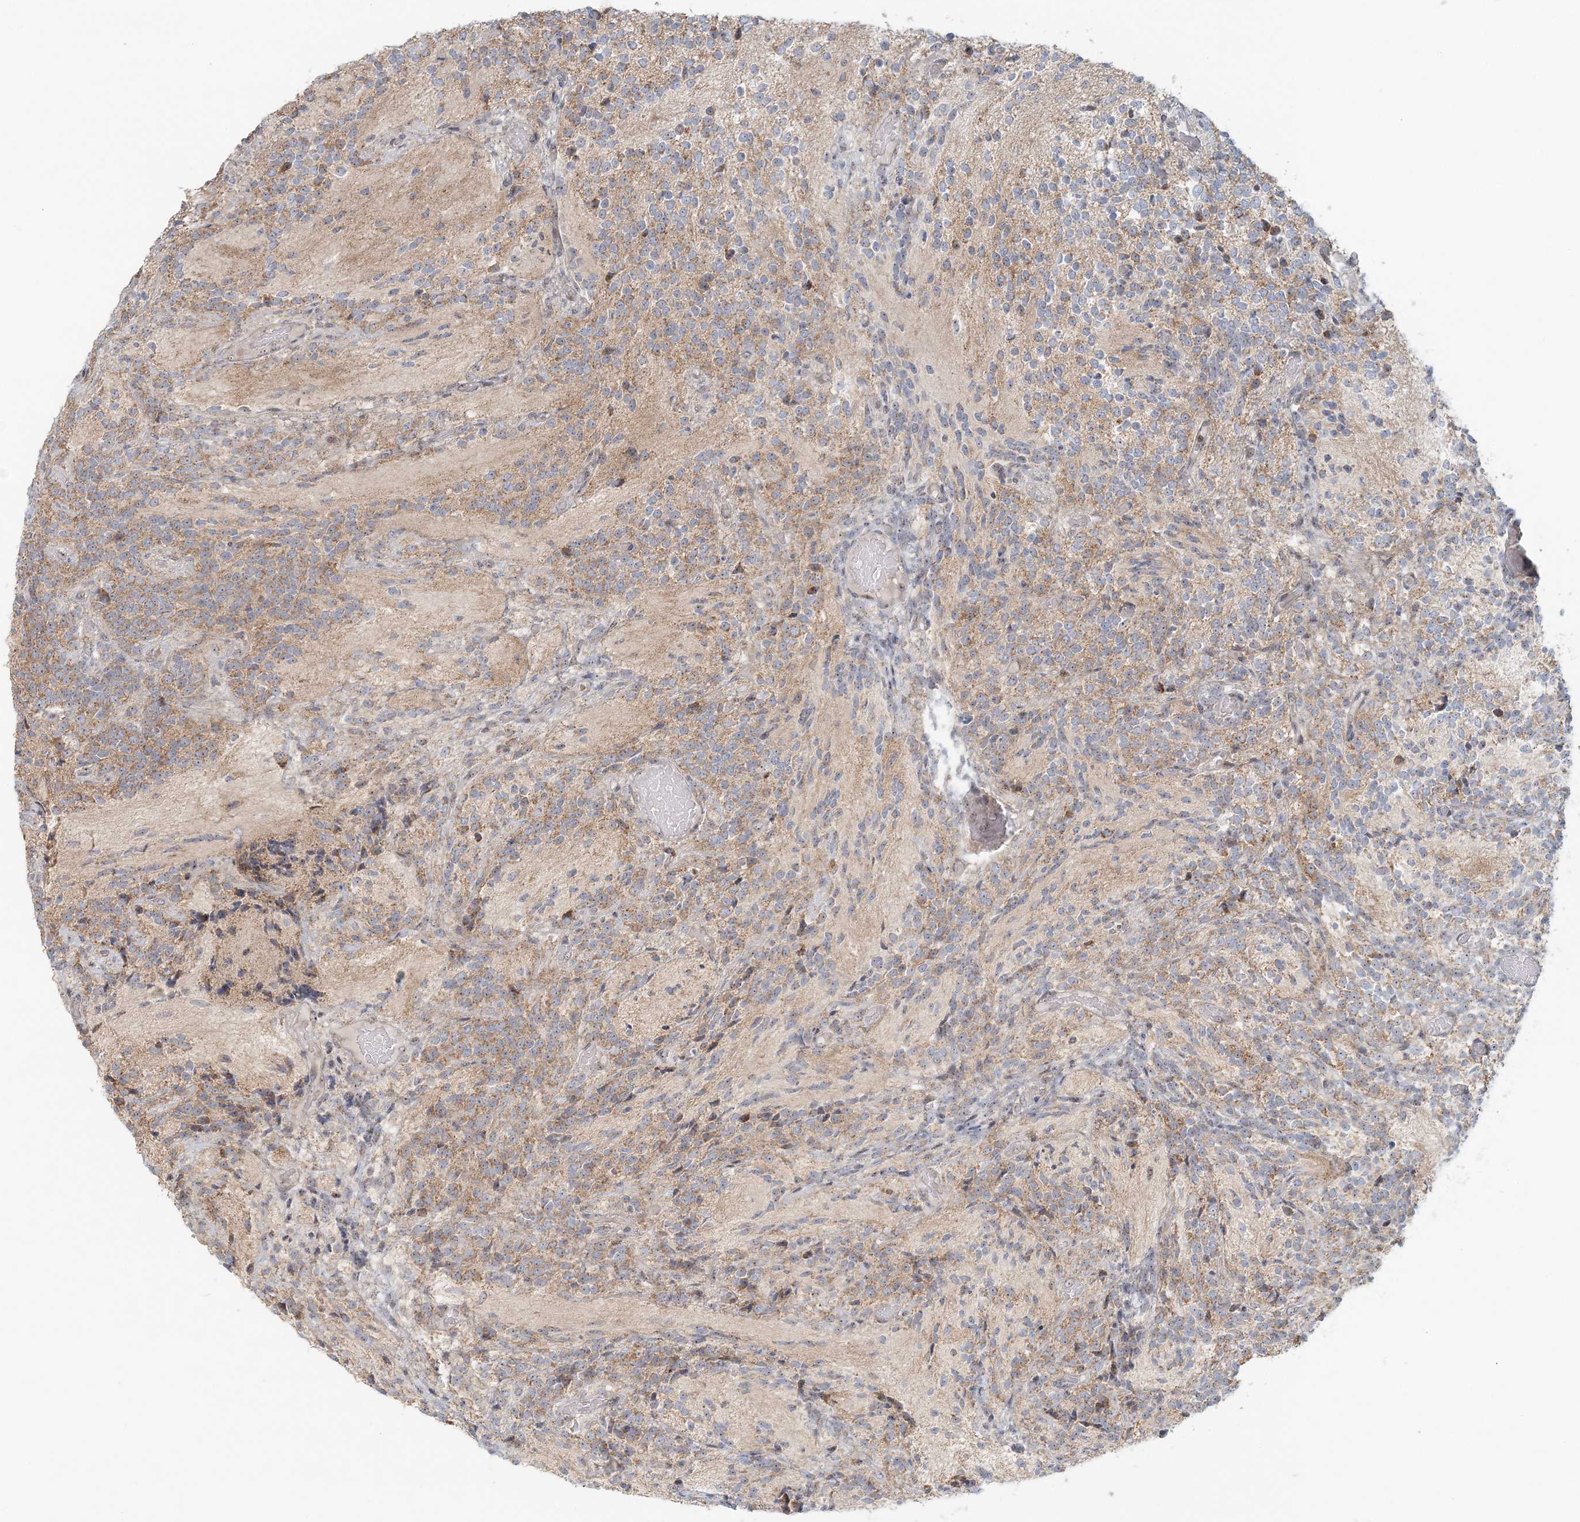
{"staining": {"intensity": "weak", "quantity": "25%-75%", "location": "cytoplasmic/membranous,nuclear"}, "tissue": "glioma", "cell_type": "Tumor cells", "image_type": "cancer", "snomed": [{"axis": "morphology", "description": "Glioma, malignant, Low grade"}, {"axis": "topography", "description": "Brain"}], "caption": "Protein analysis of glioma tissue exhibits weak cytoplasmic/membranous and nuclear staining in approximately 25%-75% of tumor cells. (DAB IHC with brightfield microscopy, high magnification).", "gene": "UBE2F", "patient": {"sex": "female", "age": 1}}